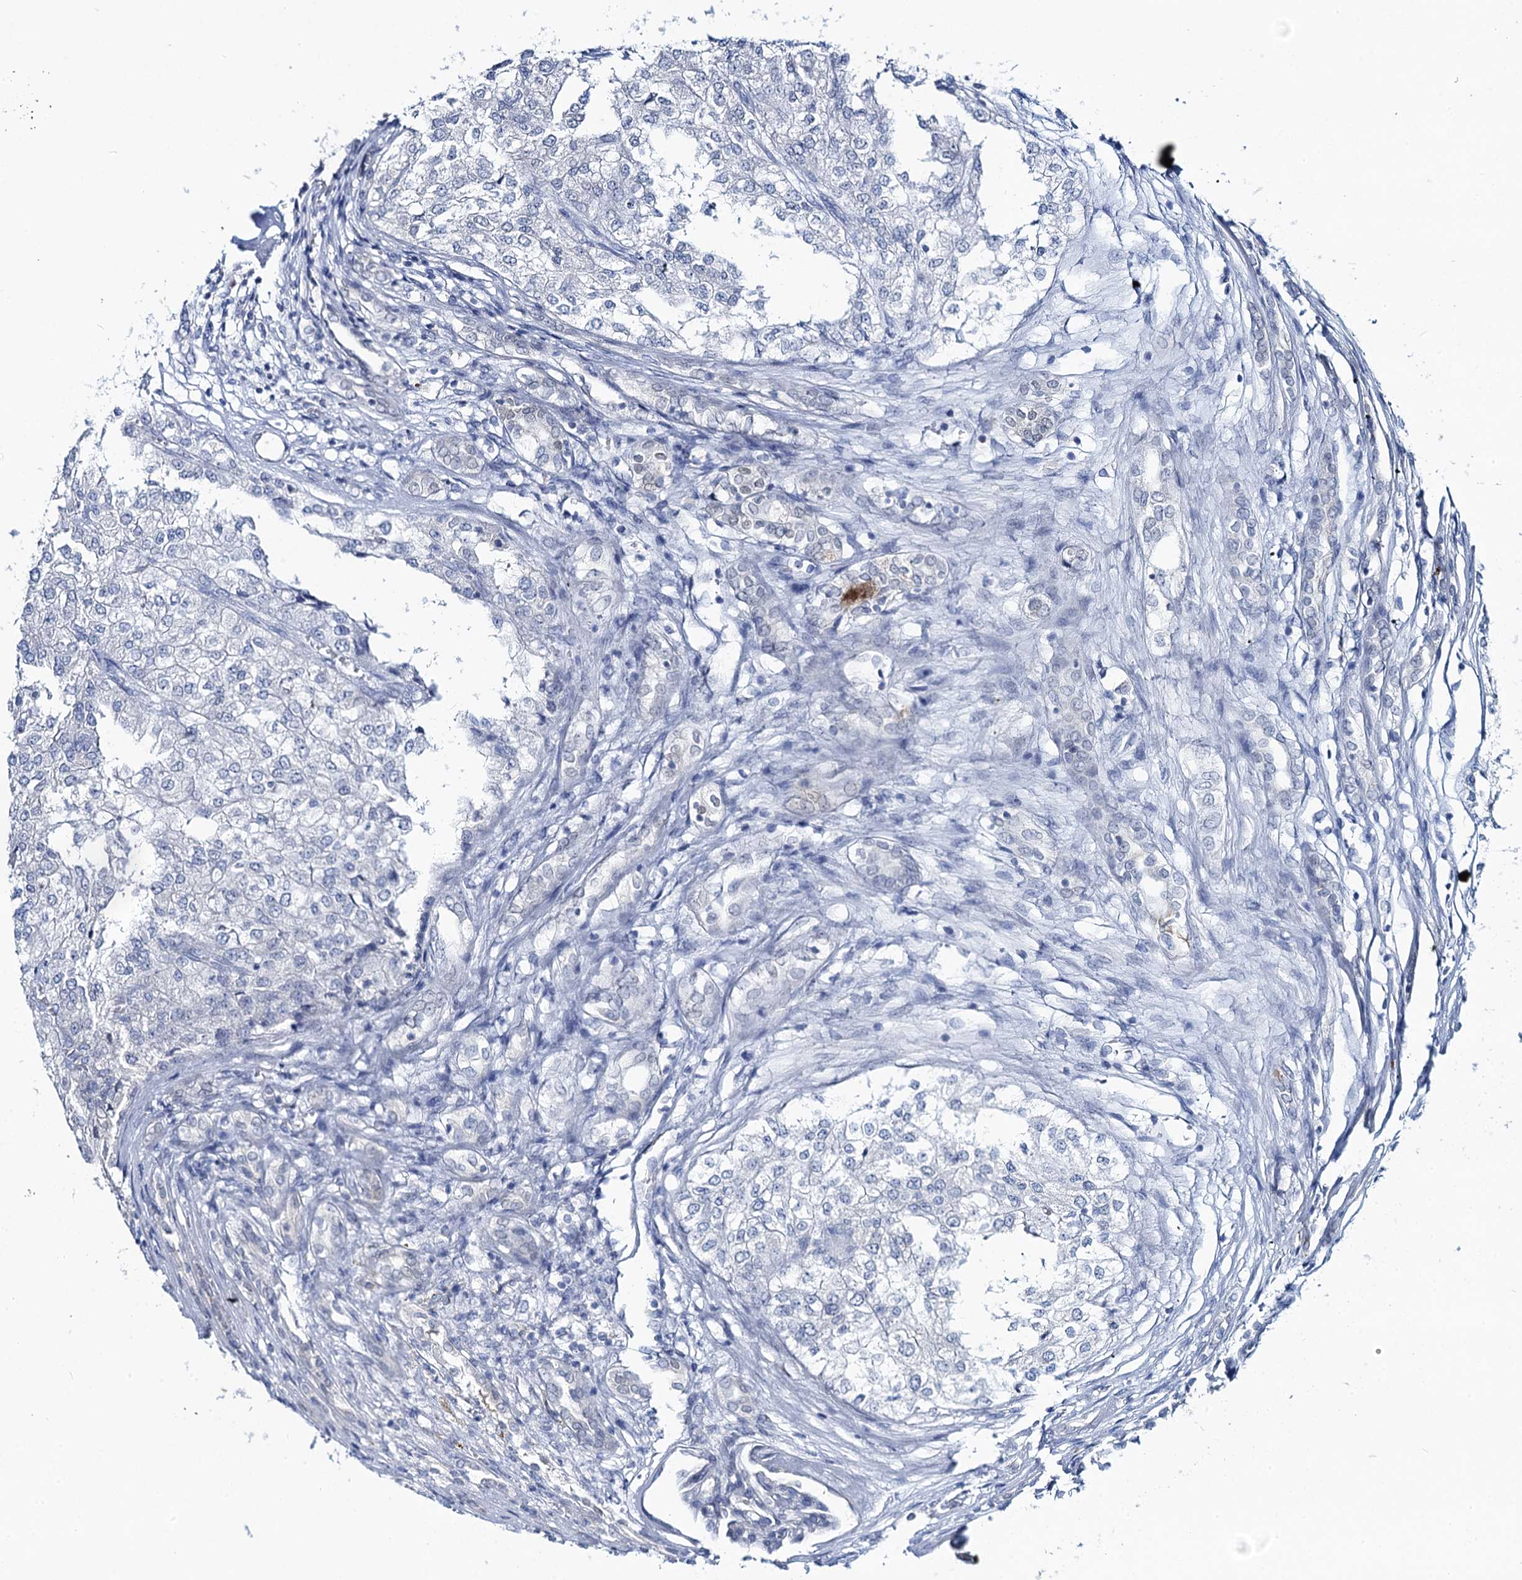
{"staining": {"intensity": "negative", "quantity": "none", "location": "none"}, "tissue": "renal cancer", "cell_type": "Tumor cells", "image_type": "cancer", "snomed": [{"axis": "morphology", "description": "Adenocarcinoma, NOS"}, {"axis": "topography", "description": "Kidney"}], "caption": "The immunohistochemistry histopathology image has no significant expression in tumor cells of renal cancer (adenocarcinoma) tissue.", "gene": "TOX3", "patient": {"sex": "female", "age": 54}}